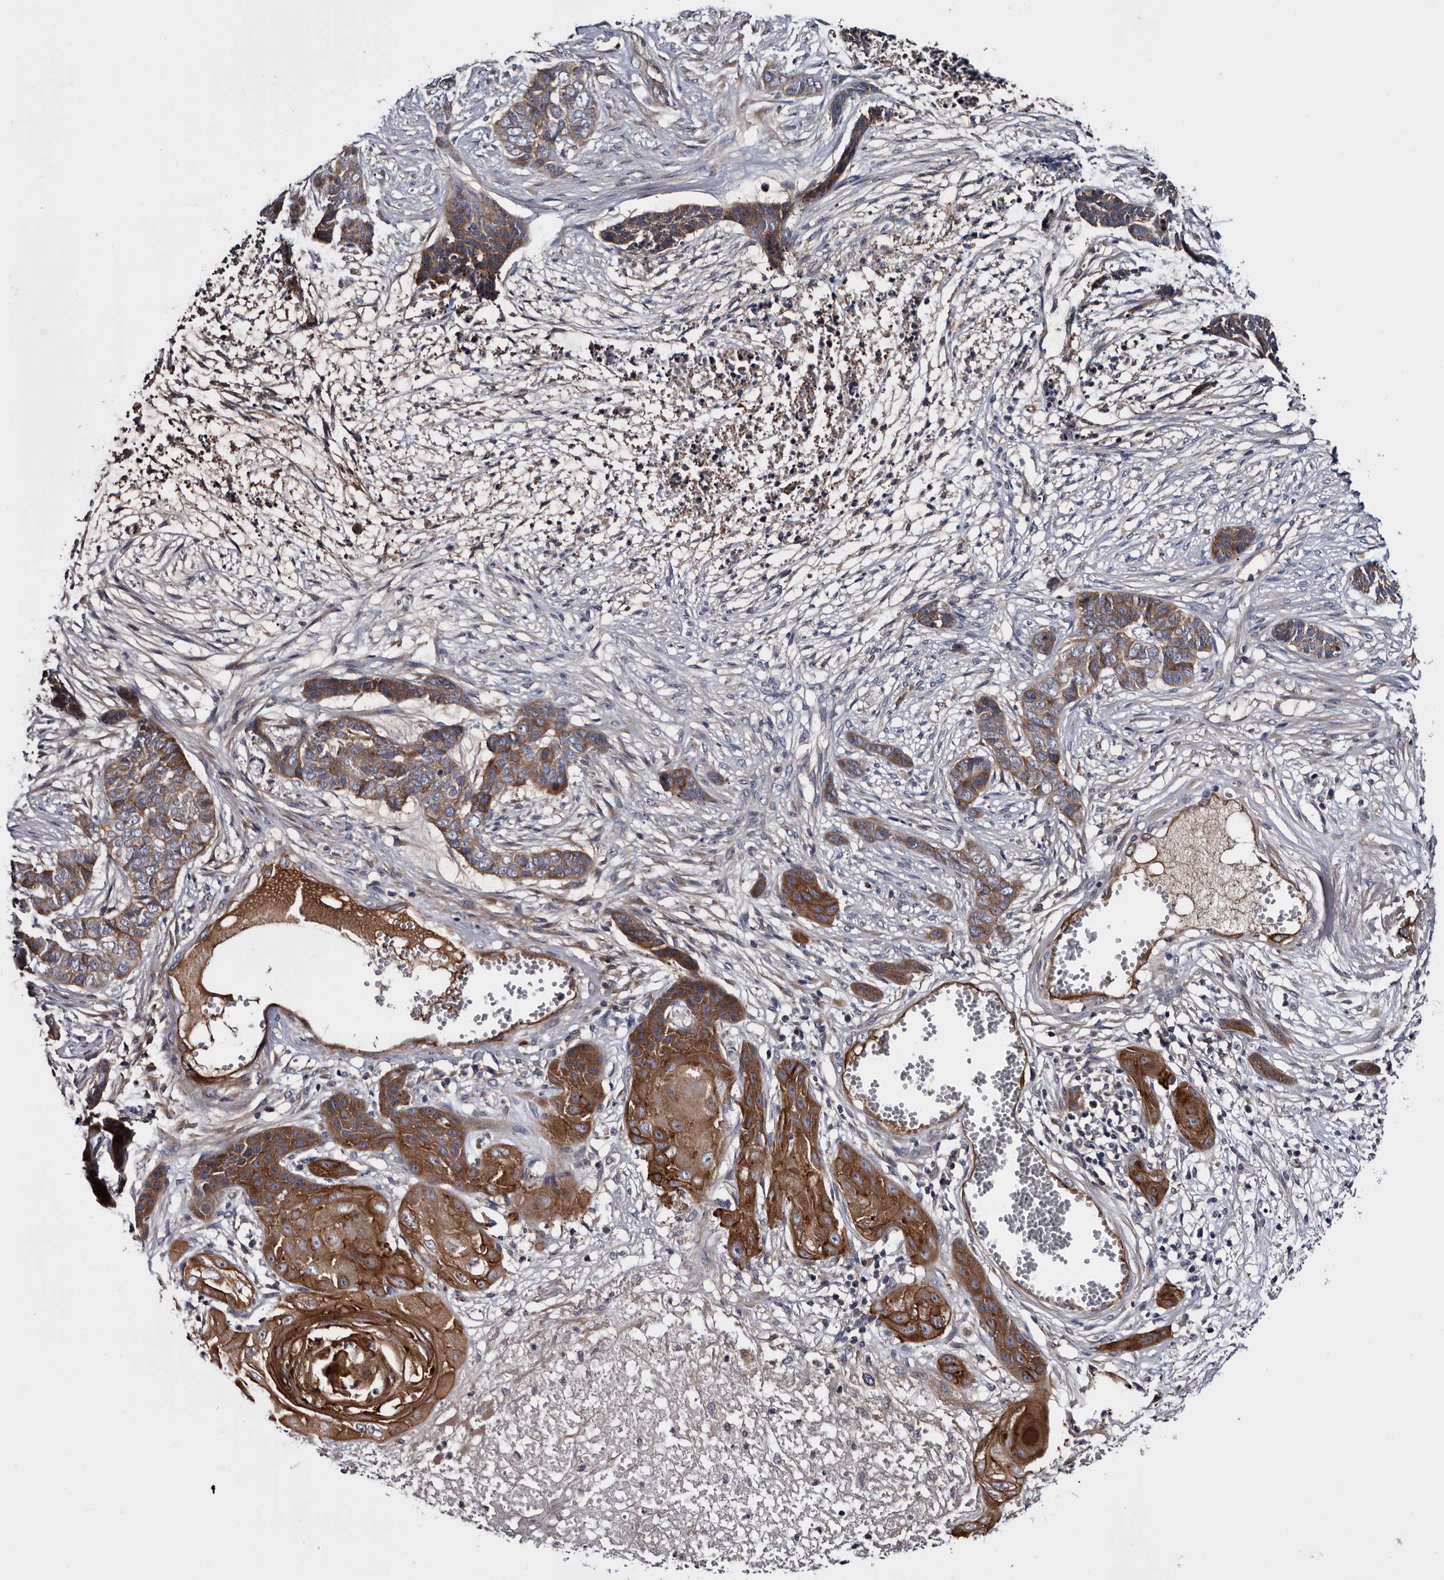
{"staining": {"intensity": "moderate", "quantity": ">75%", "location": "cytoplasmic/membranous"}, "tissue": "skin cancer", "cell_type": "Tumor cells", "image_type": "cancer", "snomed": [{"axis": "morphology", "description": "Basal cell carcinoma"}, {"axis": "topography", "description": "Skin"}], "caption": "Tumor cells exhibit medium levels of moderate cytoplasmic/membranous expression in about >75% of cells in human skin basal cell carcinoma. The staining is performed using DAB brown chromogen to label protein expression. The nuclei are counter-stained blue using hematoxylin.", "gene": "TSPAN17", "patient": {"sex": "female", "age": 64}}